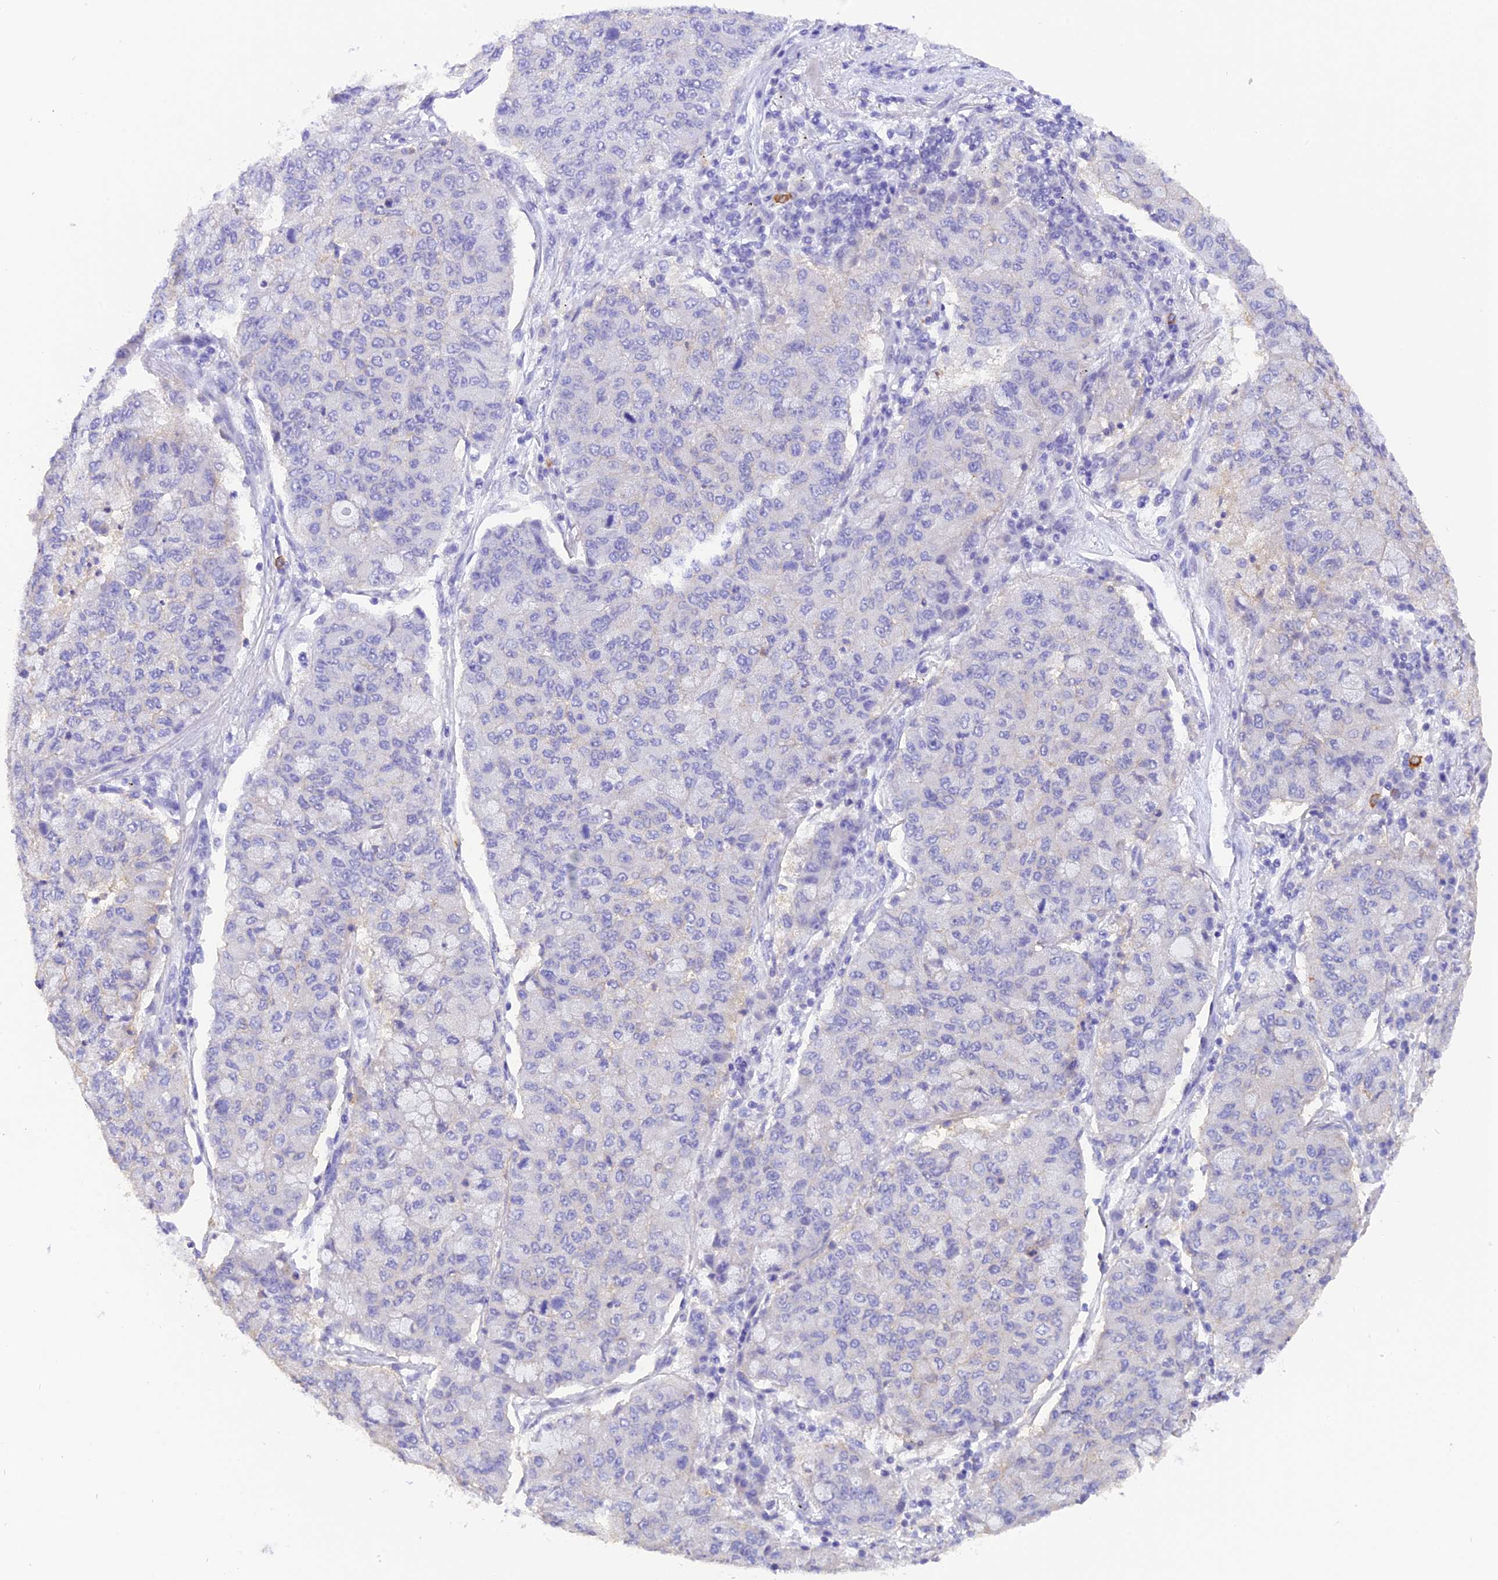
{"staining": {"intensity": "negative", "quantity": "none", "location": "none"}, "tissue": "lung cancer", "cell_type": "Tumor cells", "image_type": "cancer", "snomed": [{"axis": "morphology", "description": "Squamous cell carcinoma, NOS"}, {"axis": "topography", "description": "Lung"}], "caption": "The immunohistochemistry photomicrograph has no significant staining in tumor cells of lung cancer tissue. Nuclei are stained in blue.", "gene": "COL6A5", "patient": {"sex": "male", "age": 74}}